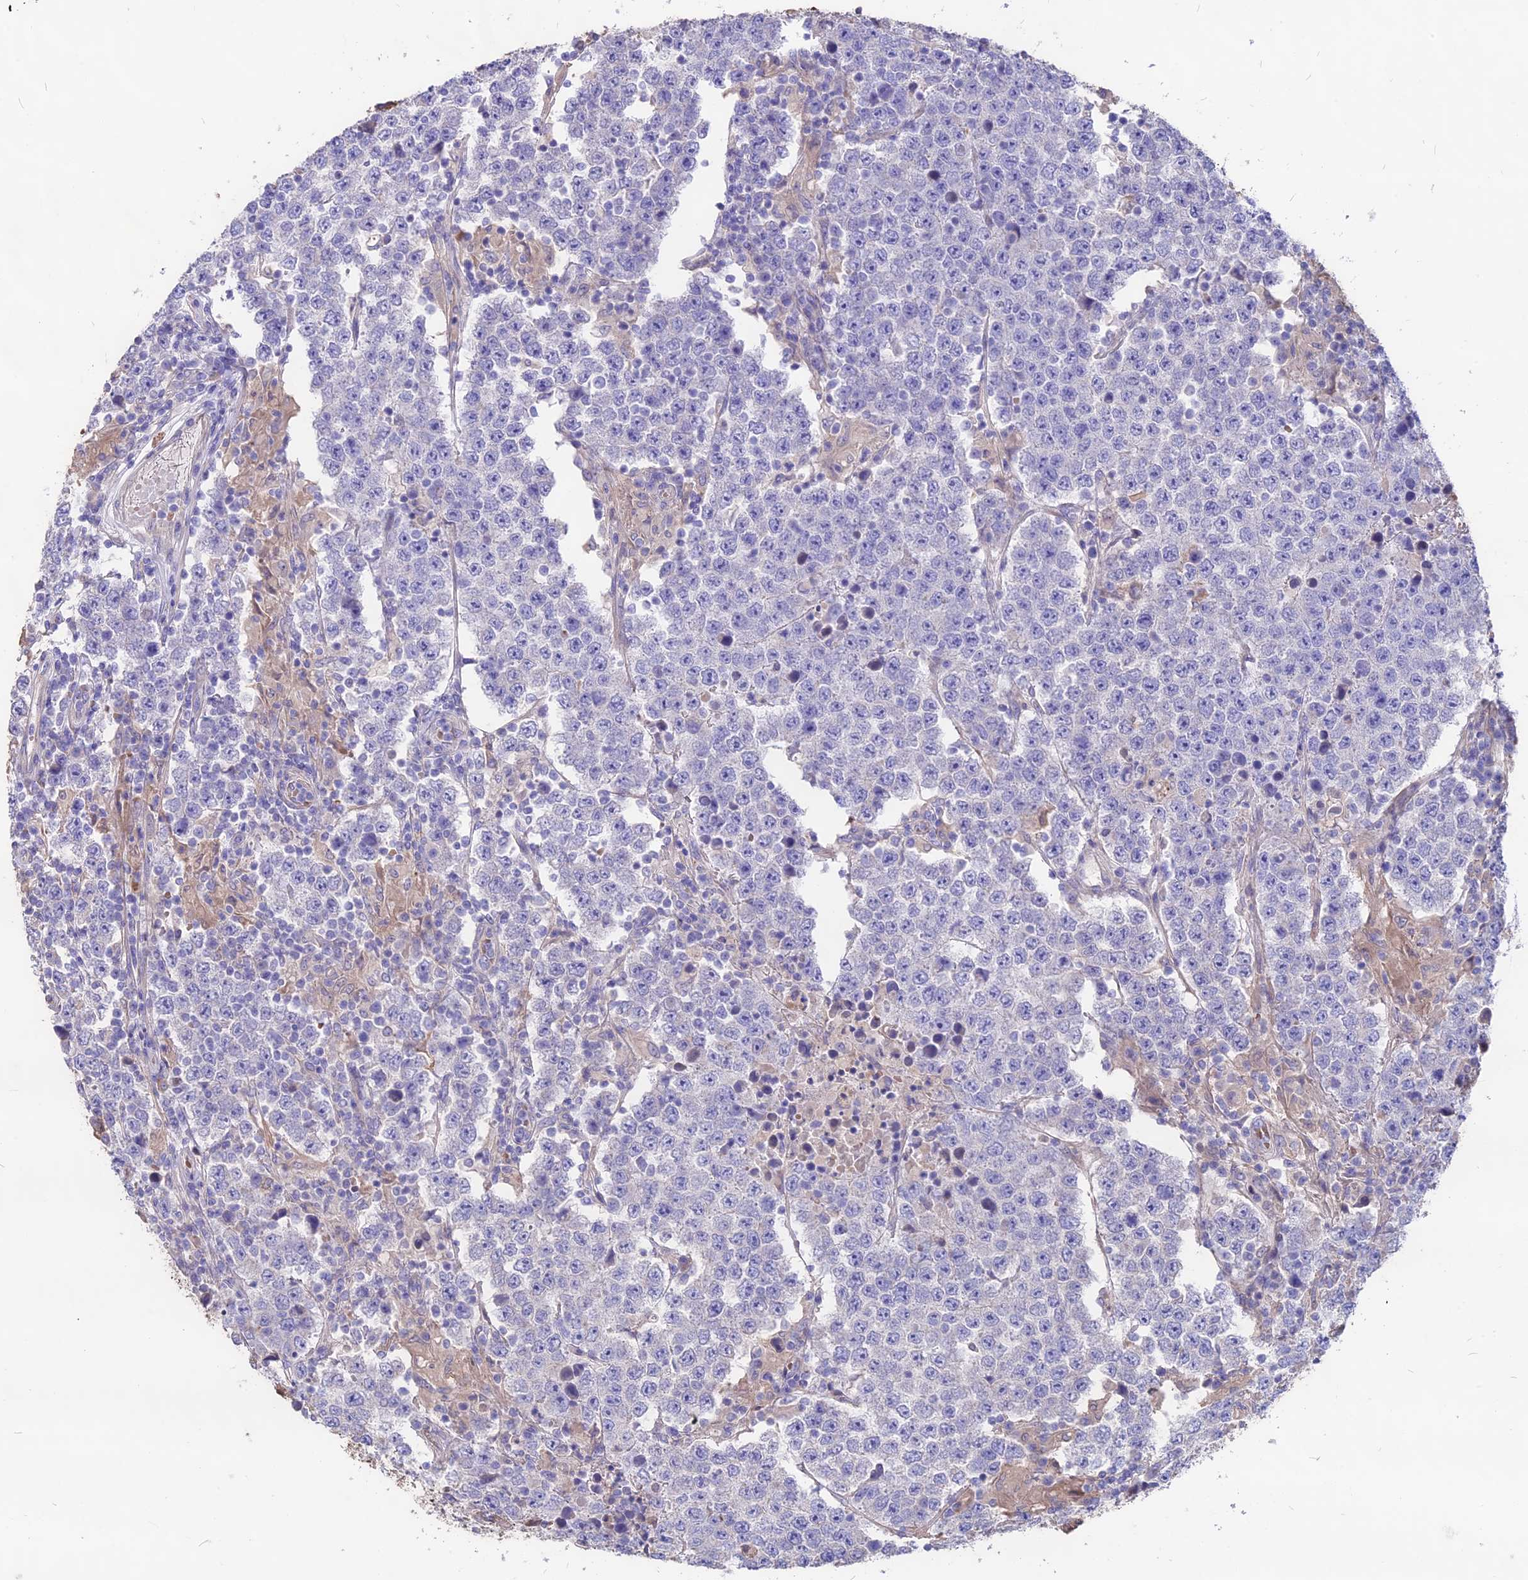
{"staining": {"intensity": "negative", "quantity": "none", "location": "none"}, "tissue": "testis cancer", "cell_type": "Tumor cells", "image_type": "cancer", "snomed": [{"axis": "morphology", "description": "Normal tissue, NOS"}, {"axis": "morphology", "description": "Urothelial carcinoma, High grade"}, {"axis": "morphology", "description": "Seminoma, NOS"}, {"axis": "morphology", "description": "Carcinoma, Embryonal, NOS"}, {"axis": "topography", "description": "Urinary bladder"}, {"axis": "topography", "description": "Testis"}], "caption": "High magnification brightfield microscopy of testis cancer stained with DAB (3,3'-diaminobenzidine) (brown) and counterstained with hematoxylin (blue): tumor cells show no significant expression.", "gene": "SEH1L", "patient": {"sex": "male", "age": 41}}